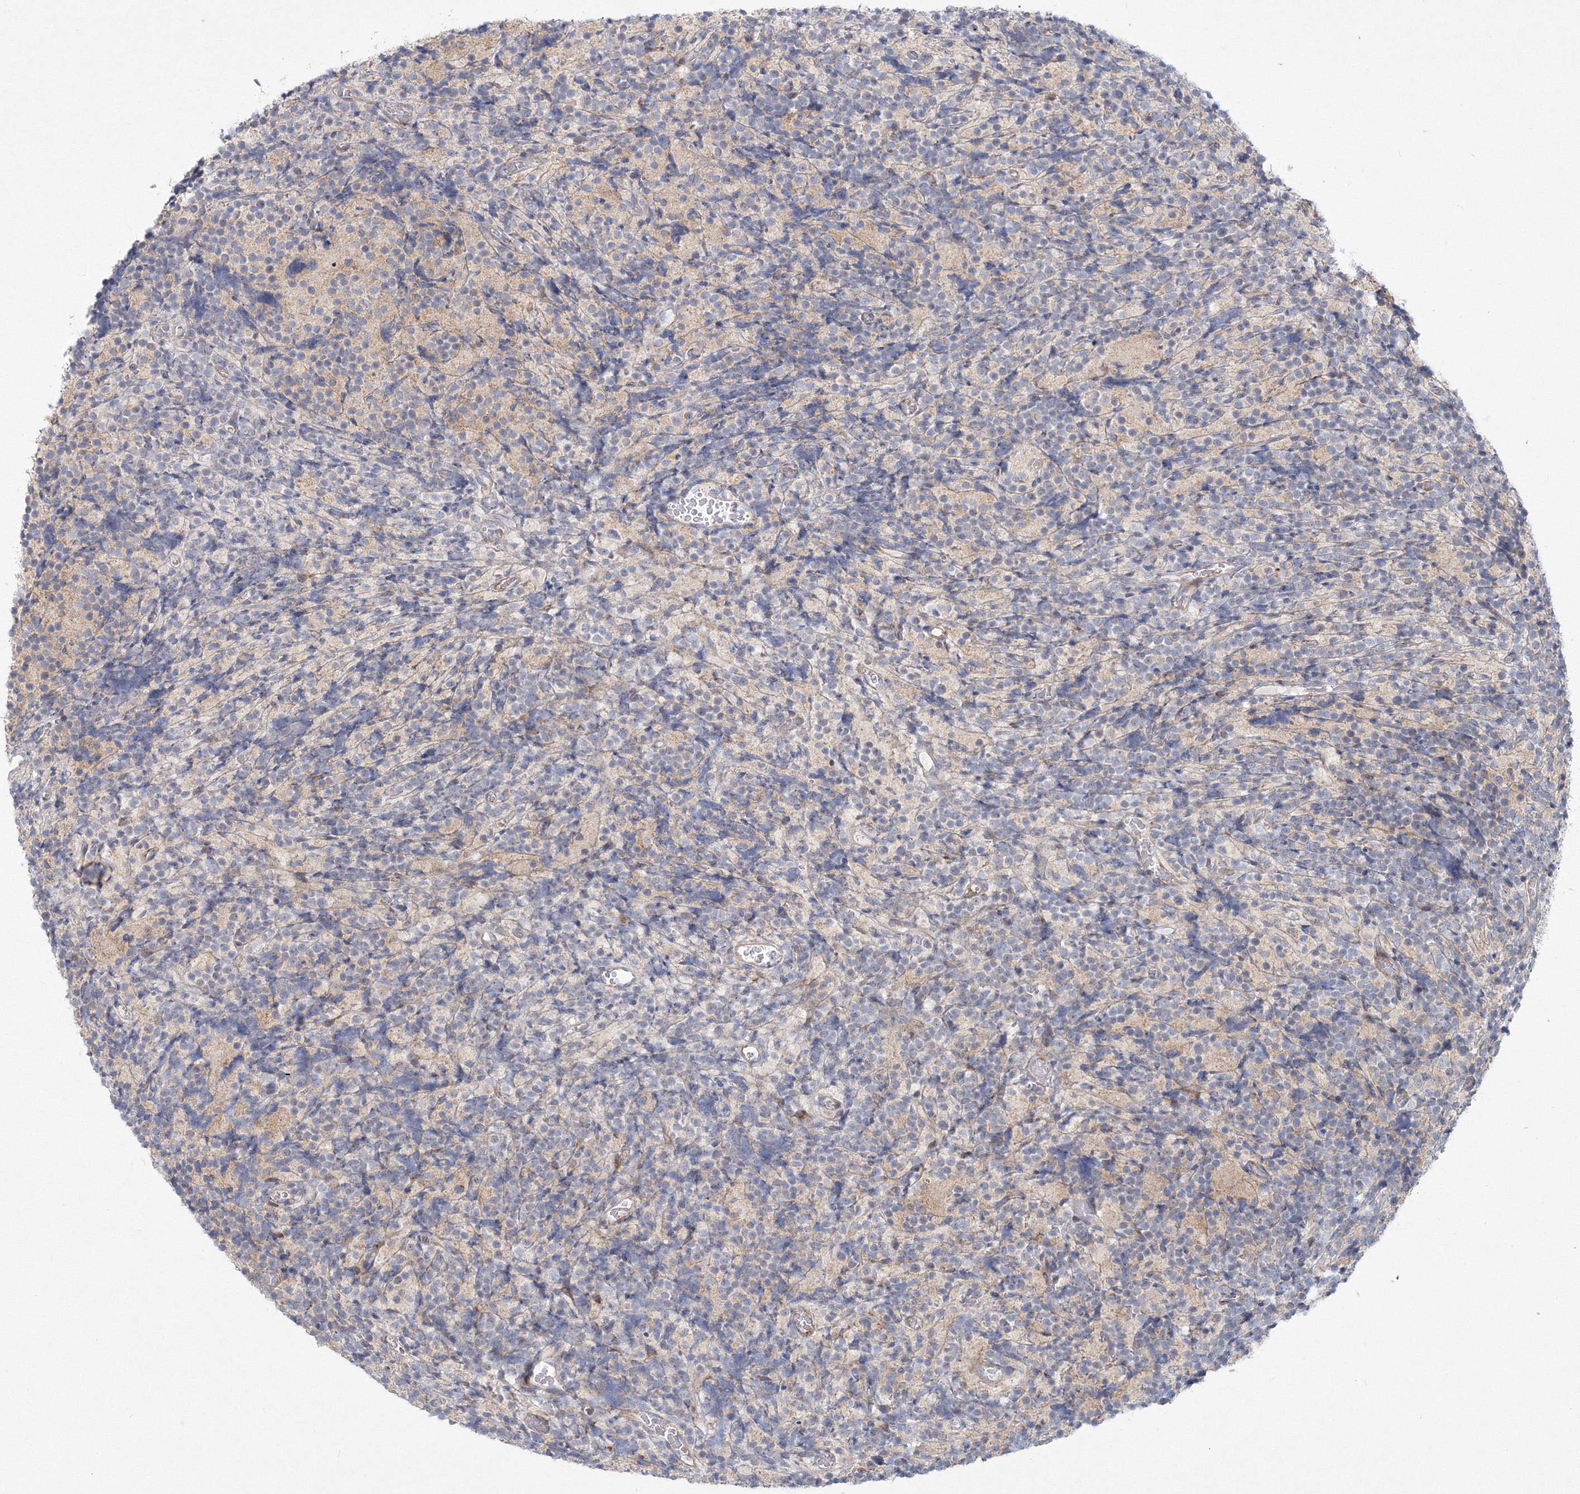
{"staining": {"intensity": "negative", "quantity": "none", "location": "none"}, "tissue": "glioma", "cell_type": "Tumor cells", "image_type": "cancer", "snomed": [{"axis": "morphology", "description": "Glioma, malignant, Low grade"}, {"axis": "topography", "description": "Brain"}], "caption": "This is a micrograph of IHC staining of glioma, which shows no expression in tumor cells. (DAB immunohistochemistry (IHC) visualized using brightfield microscopy, high magnification).", "gene": "WDR49", "patient": {"sex": "female", "age": 1}}